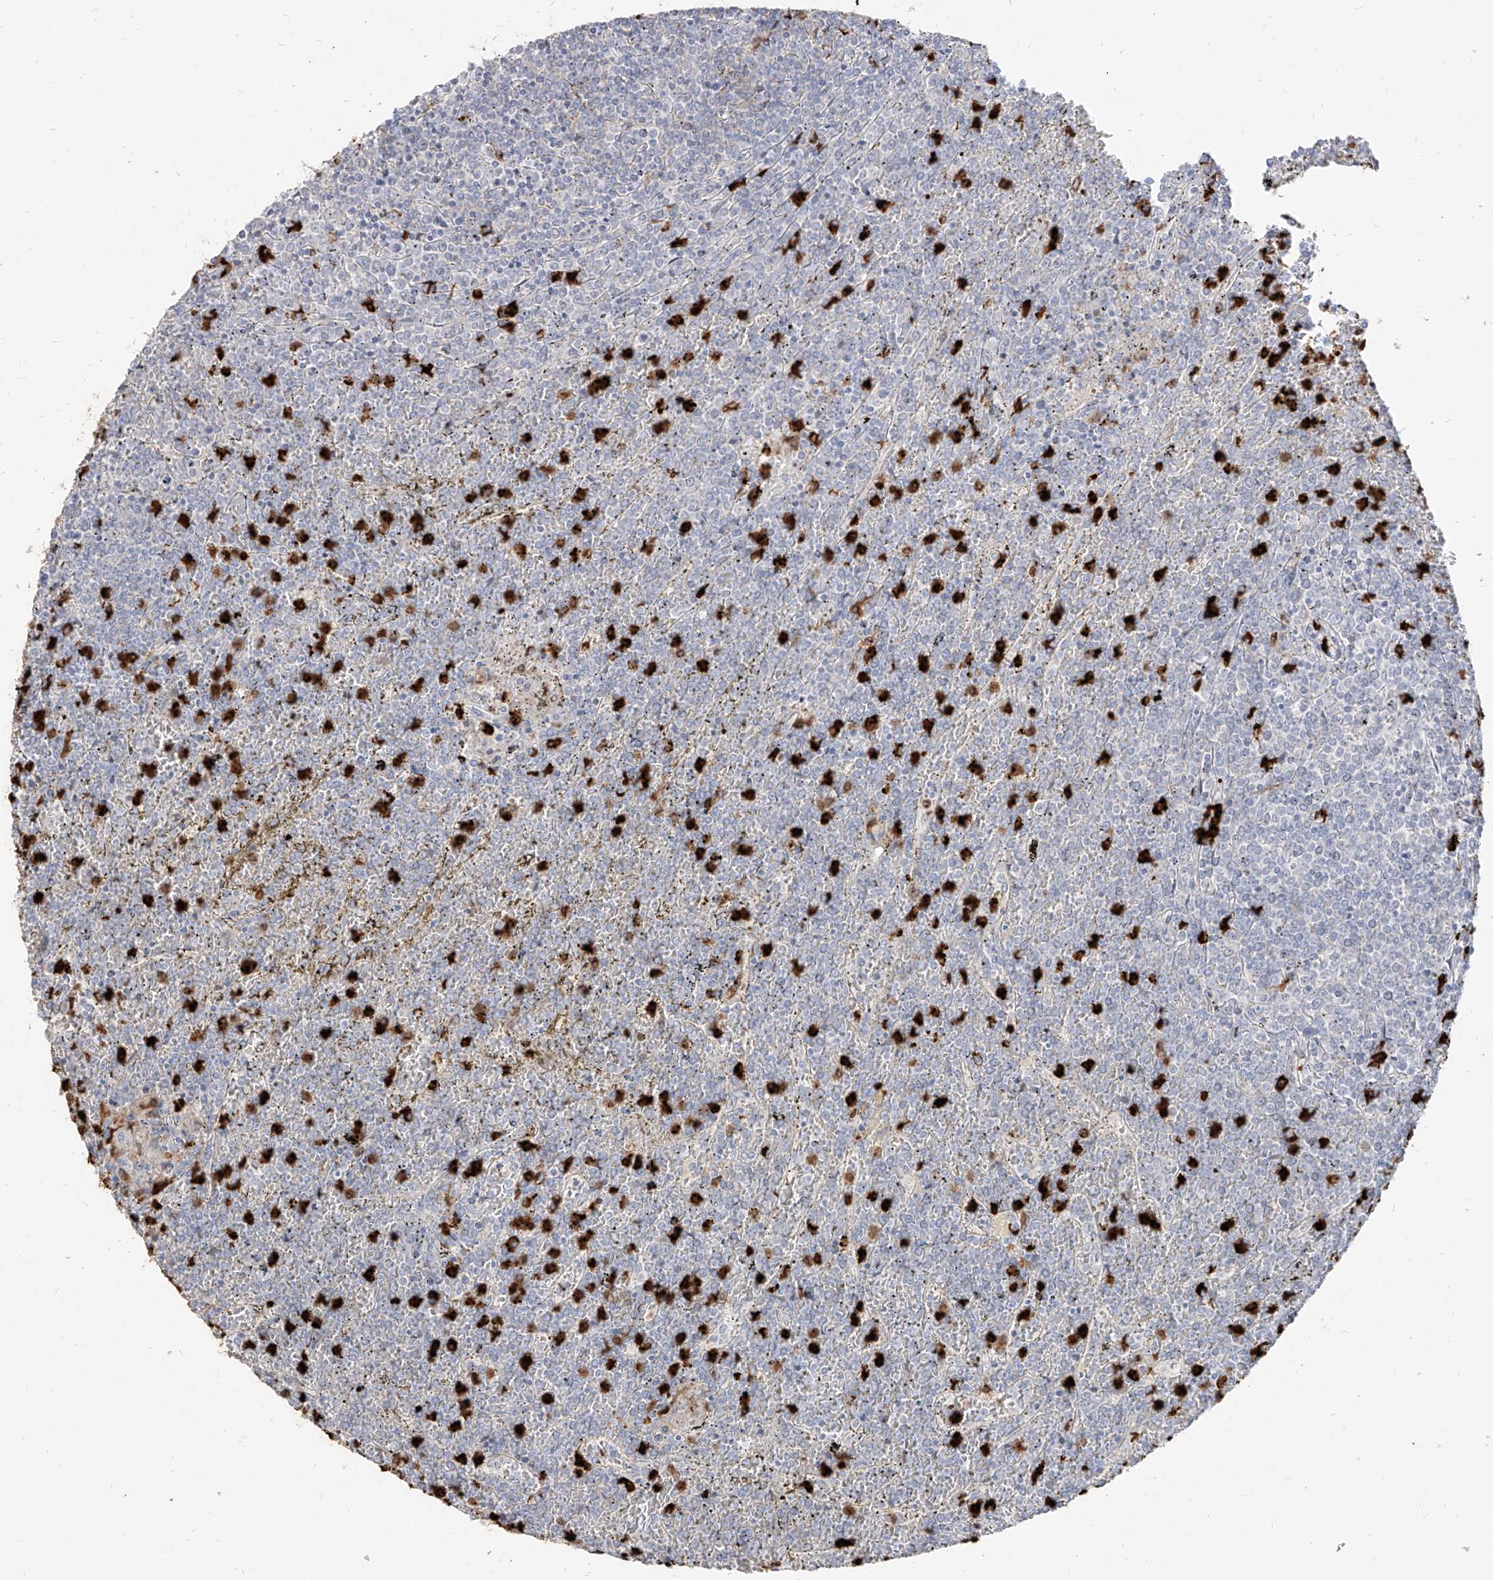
{"staining": {"intensity": "negative", "quantity": "none", "location": "none"}, "tissue": "lymphoma", "cell_type": "Tumor cells", "image_type": "cancer", "snomed": [{"axis": "morphology", "description": "Malignant lymphoma, non-Hodgkin's type, Low grade"}, {"axis": "topography", "description": "Spleen"}], "caption": "IHC micrograph of human low-grade malignant lymphoma, non-Hodgkin's type stained for a protein (brown), which exhibits no expression in tumor cells.", "gene": "ZNF227", "patient": {"sex": "female", "age": 19}}